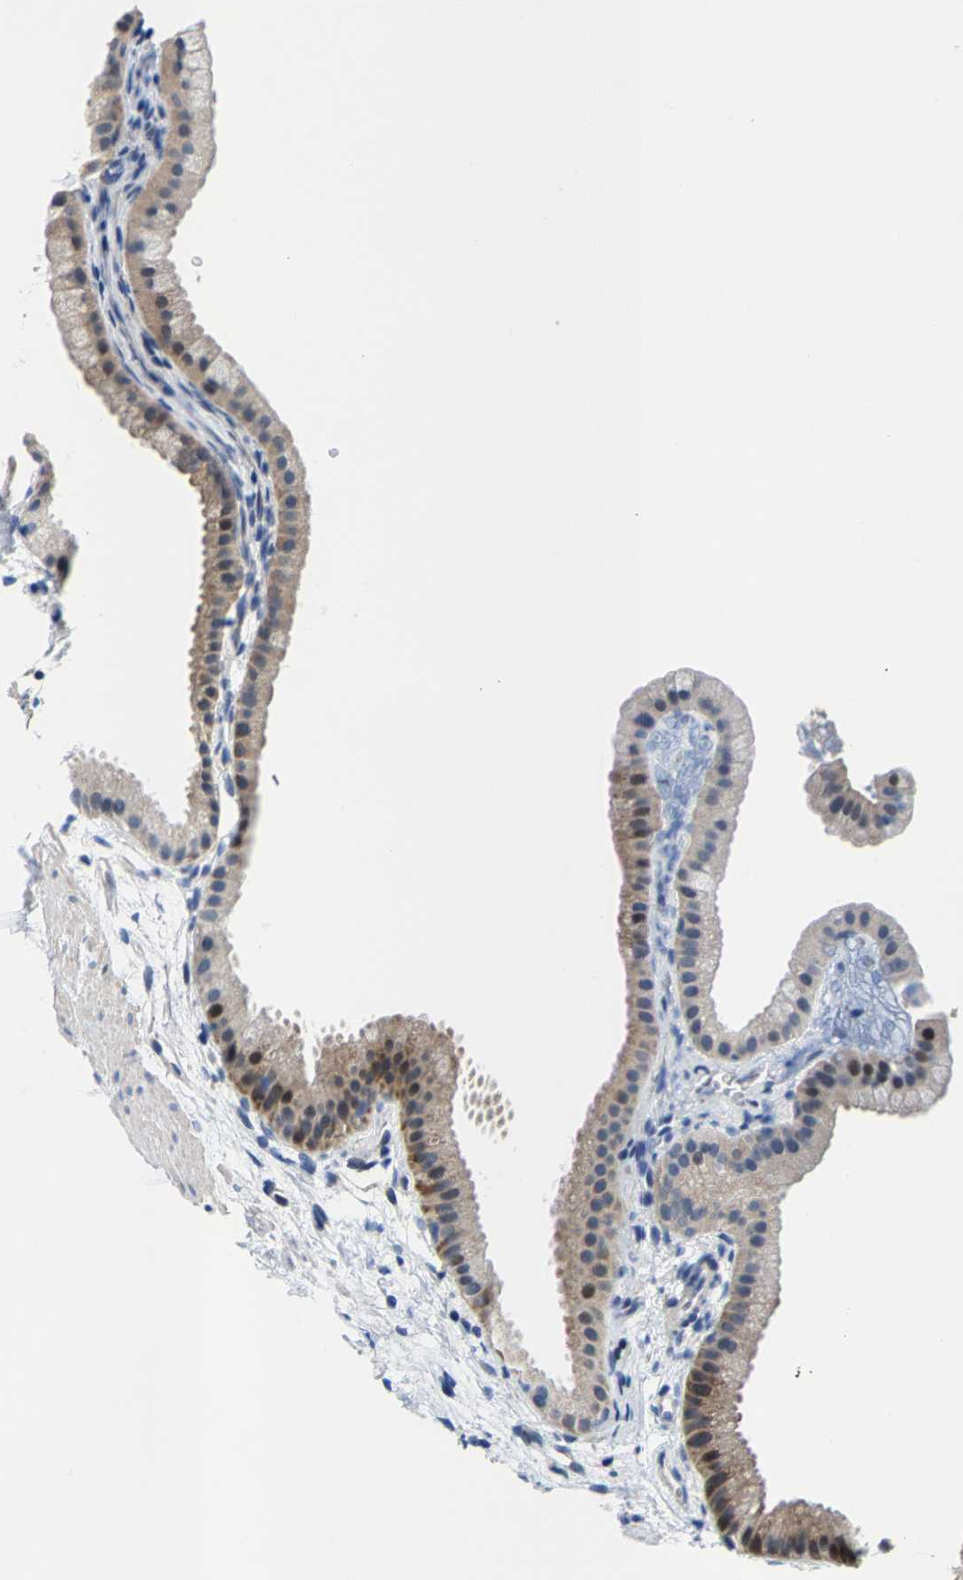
{"staining": {"intensity": "moderate", "quantity": "25%-75%", "location": "cytoplasmic/membranous"}, "tissue": "gallbladder", "cell_type": "Glandular cells", "image_type": "normal", "snomed": [{"axis": "morphology", "description": "Normal tissue, NOS"}, {"axis": "topography", "description": "Gallbladder"}], "caption": "Brown immunohistochemical staining in normal gallbladder reveals moderate cytoplasmic/membranous positivity in about 25%-75% of glandular cells.", "gene": "KLHL1", "patient": {"sex": "female", "age": 64}}